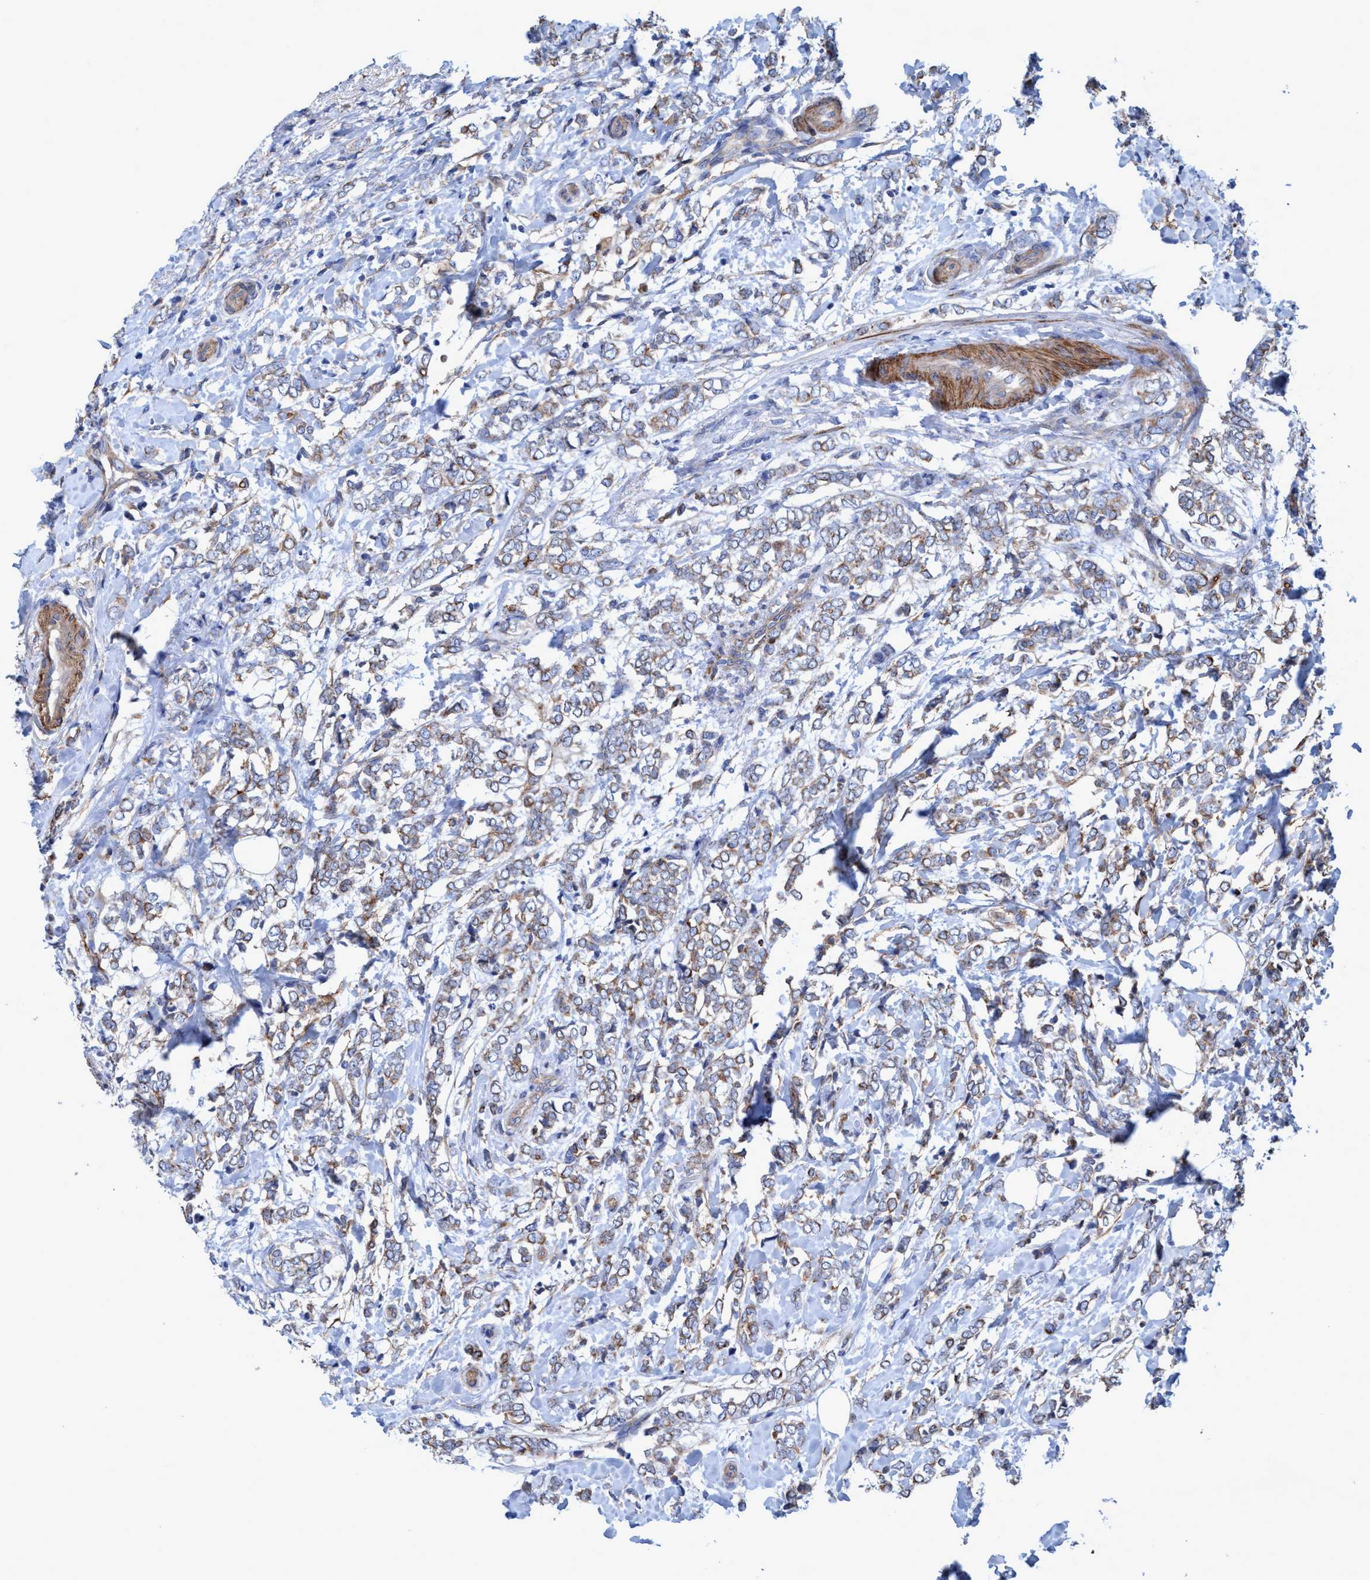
{"staining": {"intensity": "moderate", "quantity": "25%-75%", "location": "cytoplasmic/membranous"}, "tissue": "breast cancer", "cell_type": "Tumor cells", "image_type": "cancer", "snomed": [{"axis": "morphology", "description": "Normal tissue, NOS"}, {"axis": "morphology", "description": "Lobular carcinoma"}, {"axis": "topography", "description": "Breast"}], "caption": "Immunohistochemistry (DAB (3,3'-diaminobenzidine)) staining of breast lobular carcinoma displays moderate cytoplasmic/membranous protein expression in about 25%-75% of tumor cells. (DAB IHC, brown staining for protein, blue staining for nuclei).", "gene": "GULP1", "patient": {"sex": "female", "age": 47}}